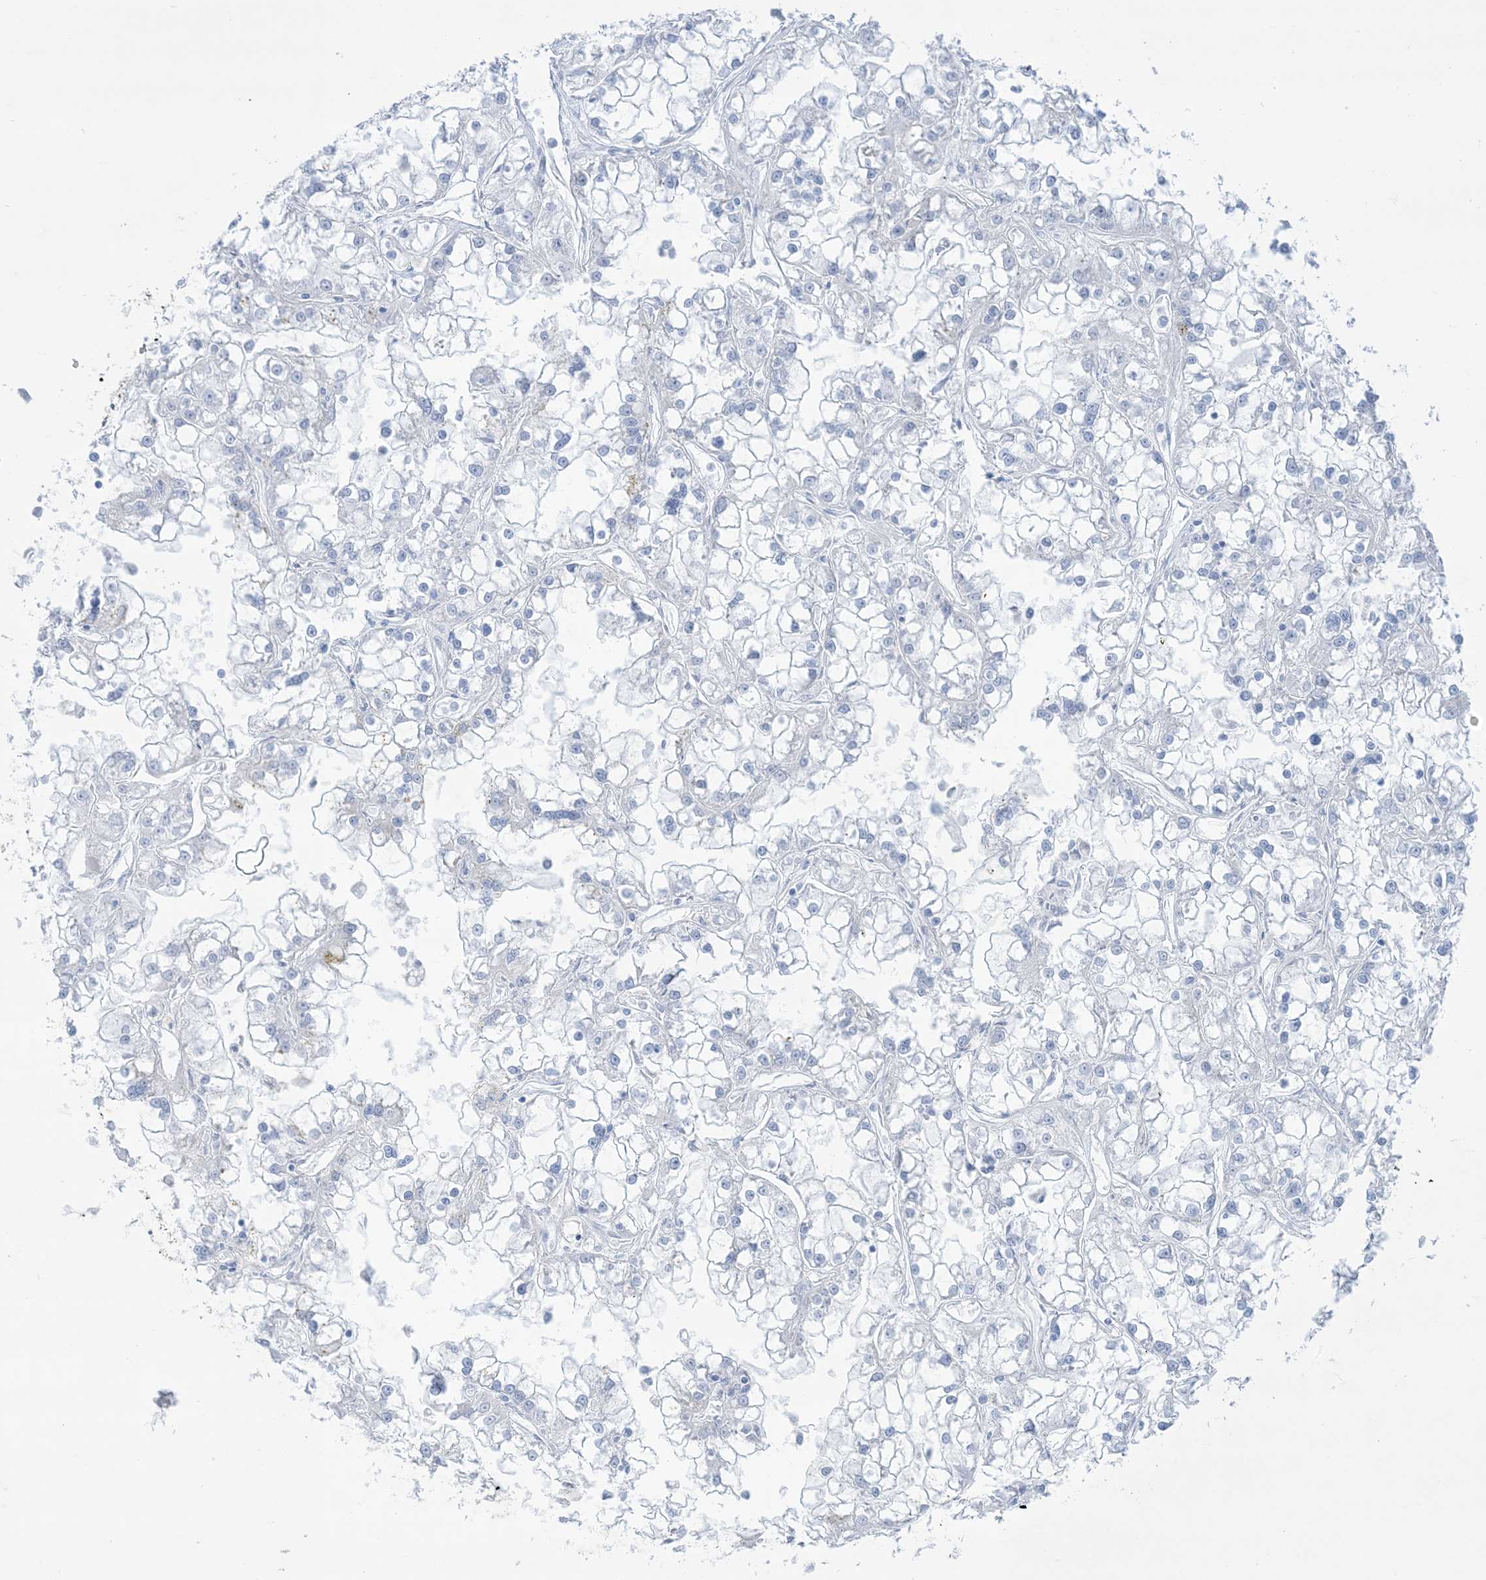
{"staining": {"intensity": "negative", "quantity": "none", "location": "none"}, "tissue": "renal cancer", "cell_type": "Tumor cells", "image_type": "cancer", "snomed": [{"axis": "morphology", "description": "Adenocarcinoma, NOS"}, {"axis": "topography", "description": "Kidney"}], "caption": "Tumor cells show no significant protein expression in adenocarcinoma (renal).", "gene": "ATP11C", "patient": {"sex": "female", "age": 52}}